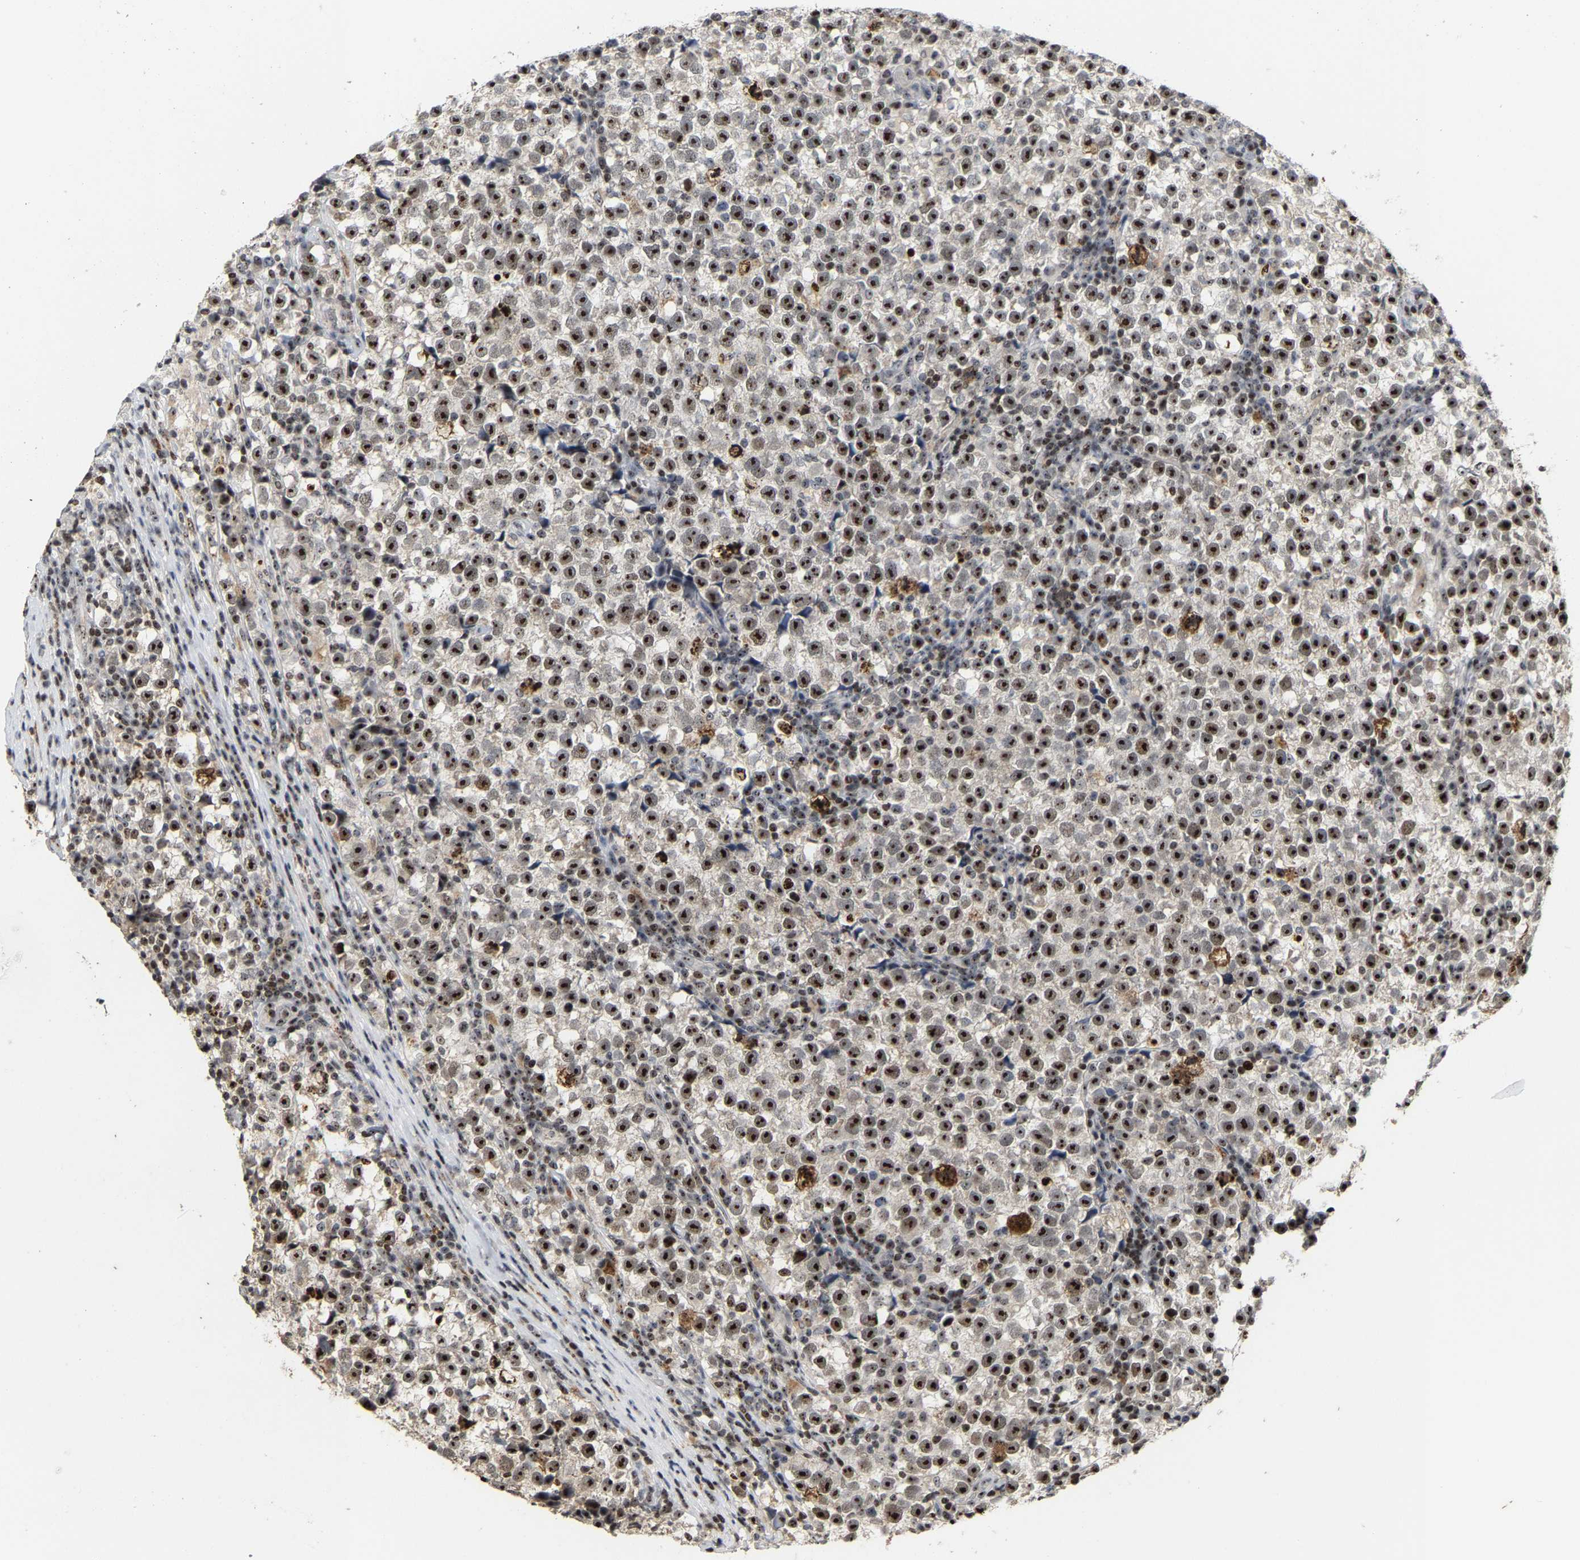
{"staining": {"intensity": "strong", "quantity": ">75%", "location": "nuclear"}, "tissue": "testis cancer", "cell_type": "Tumor cells", "image_type": "cancer", "snomed": [{"axis": "morphology", "description": "Normal tissue, NOS"}, {"axis": "morphology", "description": "Seminoma, NOS"}, {"axis": "topography", "description": "Testis"}], "caption": "IHC micrograph of testis cancer (seminoma) stained for a protein (brown), which shows high levels of strong nuclear staining in approximately >75% of tumor cells.", "gene": "NOP58", "patient": {"sex": "male", "age": 43}}